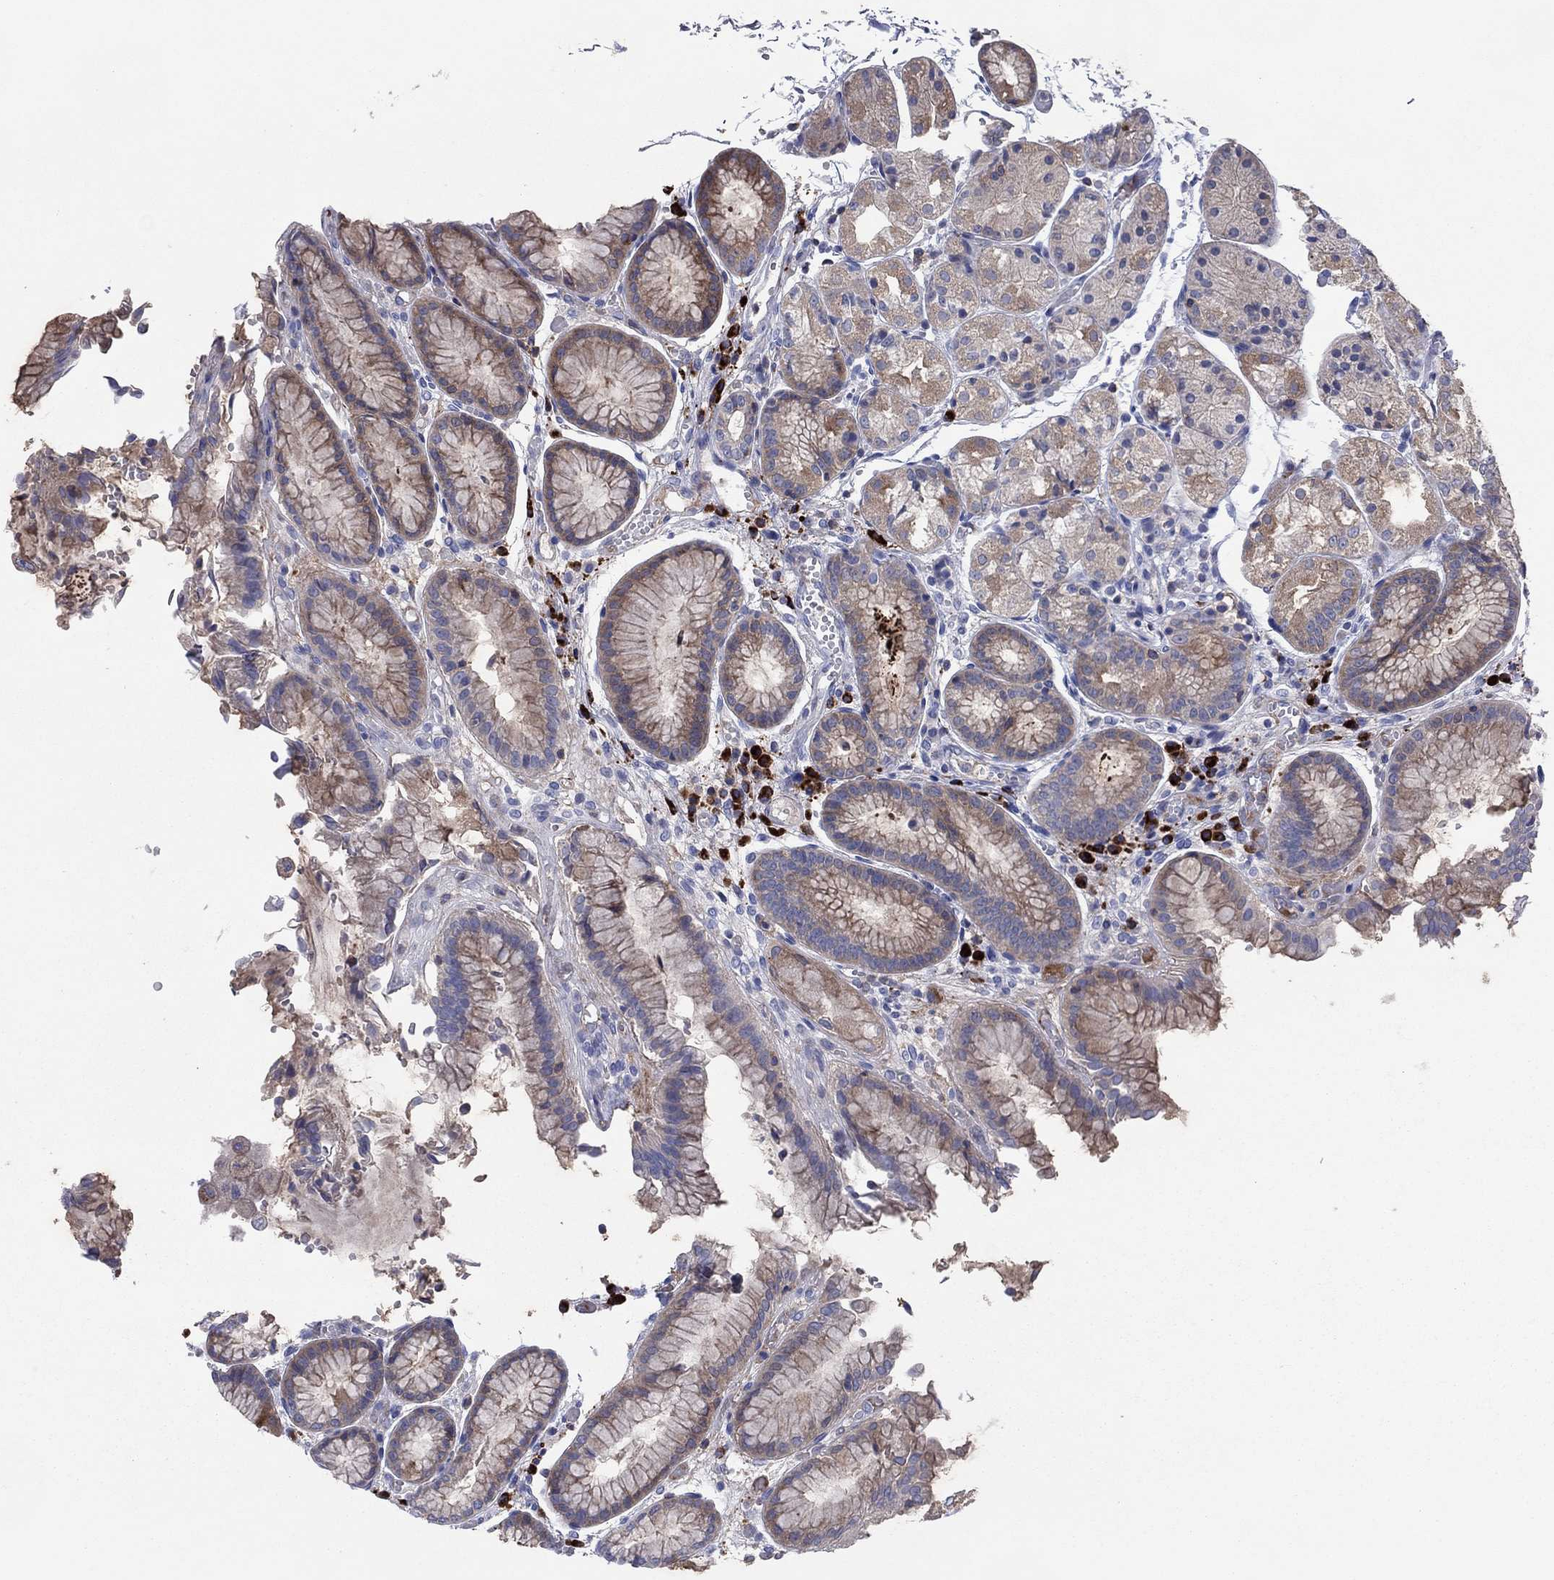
{"staining": {"intensity": "weak", "quantity": "25%-75%", "location": "cytoplasmic/membranous"}, "tissue": "stomach", "cell_type": "Glandular cells", "image_type": "normal", "snomed": [{"axis": "morphology", "description": "Normal tissue, NOS"}, {"axis": "topography", "description": "Stomach, upper"}], "caption": "Protein expression analysis of normal human stomach reveals weak cytoplasmic/membranous positivity in approximately 25%-75% of glandular cells. (Stains: DAB (3,3'-diaminobenzidine) in brown, nuclei in blue, Microscopy: brightfield microscopy at high magnification).", "gene": "PVR", "patient": {"sex": "male", "age": 72}}